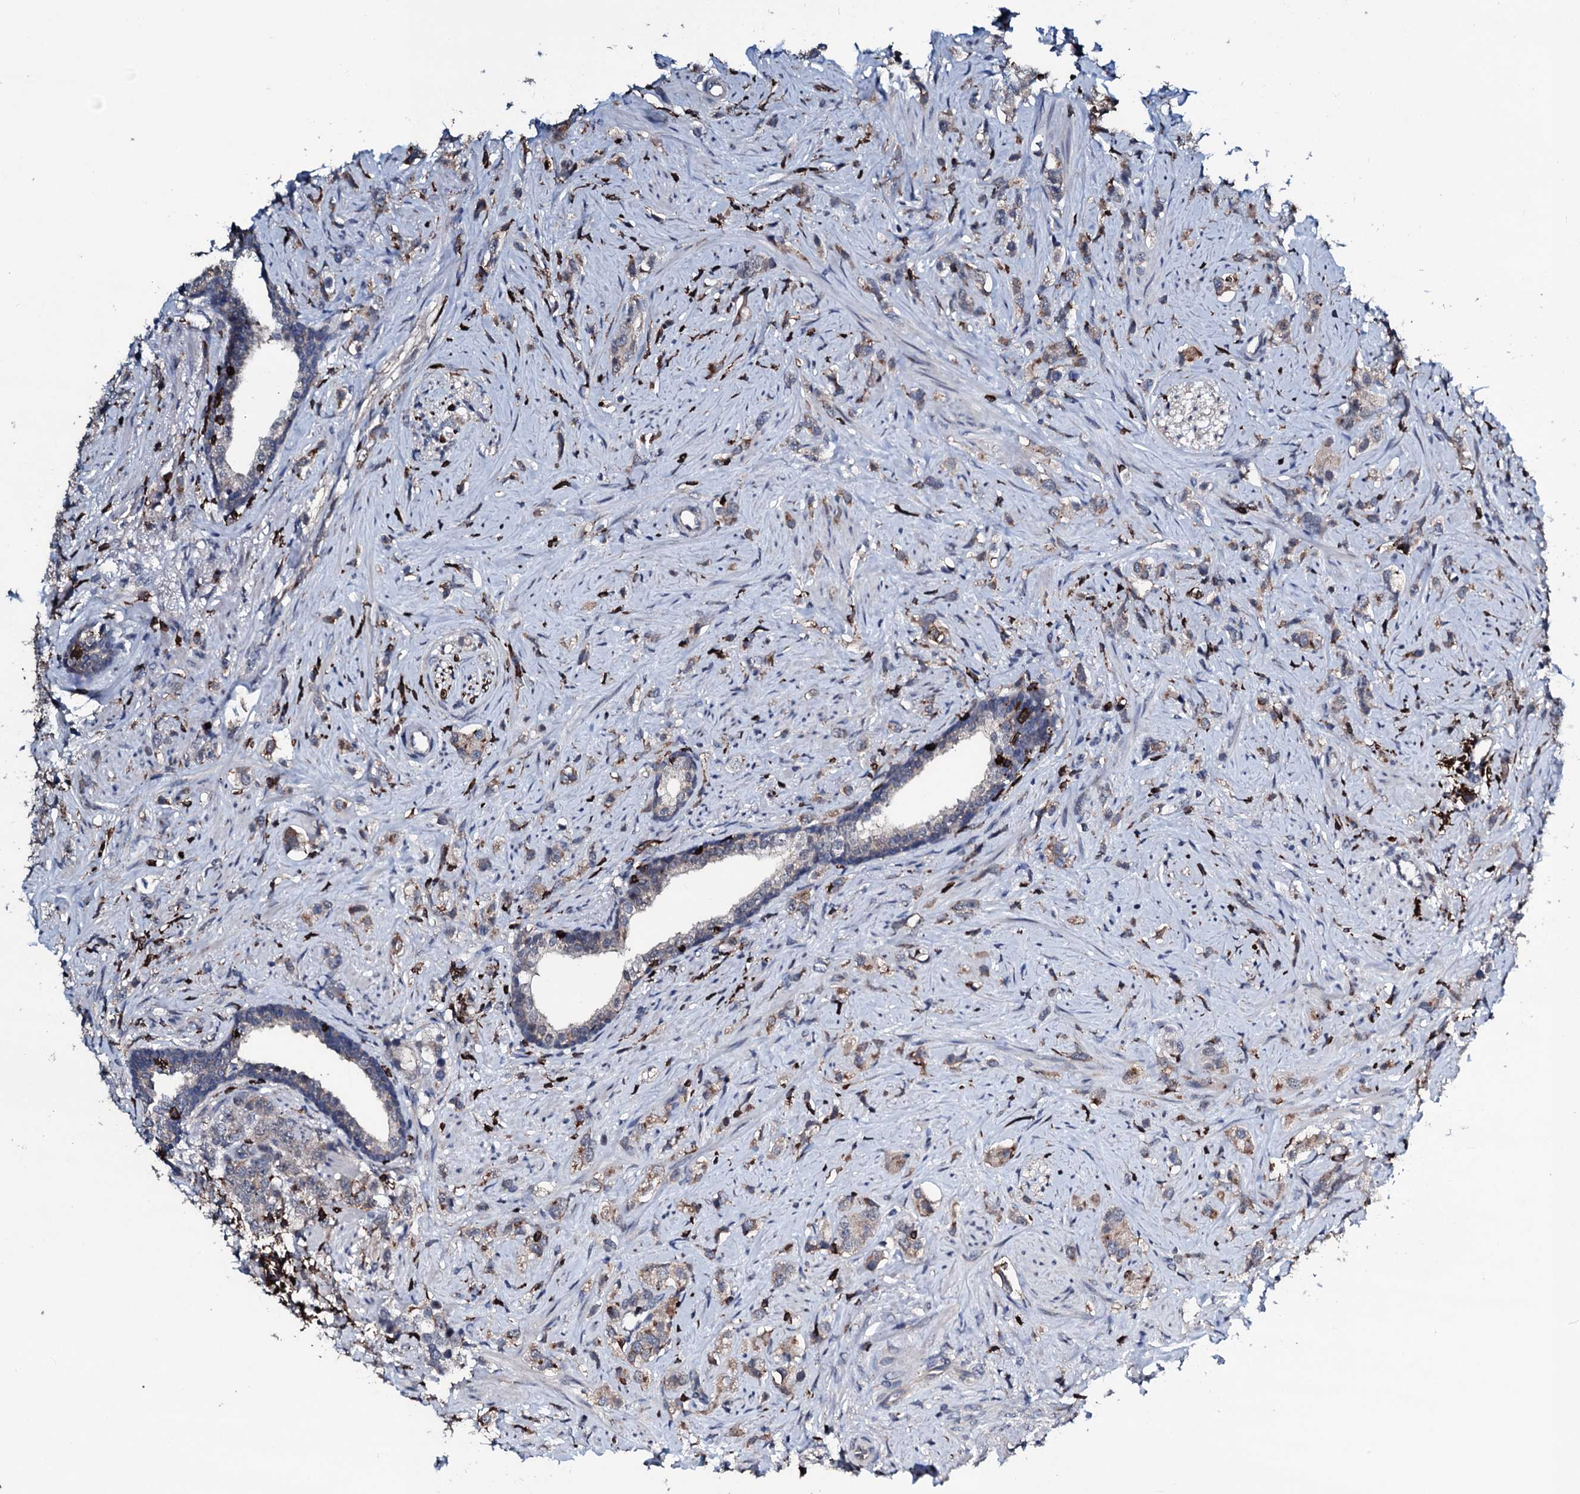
{"staining": {"intensity": "weak", "quantity": "25%-75%", "location": "cytoplasmic/membranous"}, "tissue": "prostate cancer", "cell_type": "Tumor cells", "image_type": "cancer", "snomed": [{"axis": "morphology", "description": "Adenocarcinoma, High grade"}, {"axis": "topography", "description": "Prostate"}], "caption": "The photomicrograph displays immunohistochemical staining of prostate cancer (adenocarcinoma (high-grade)). There is weak cytoplasmic/membranous positivity is appreciated in approximately 25%-75% of tumor cells.", "gene": "OGFOD2", "patient": {"sex": "male", "age": 63}}